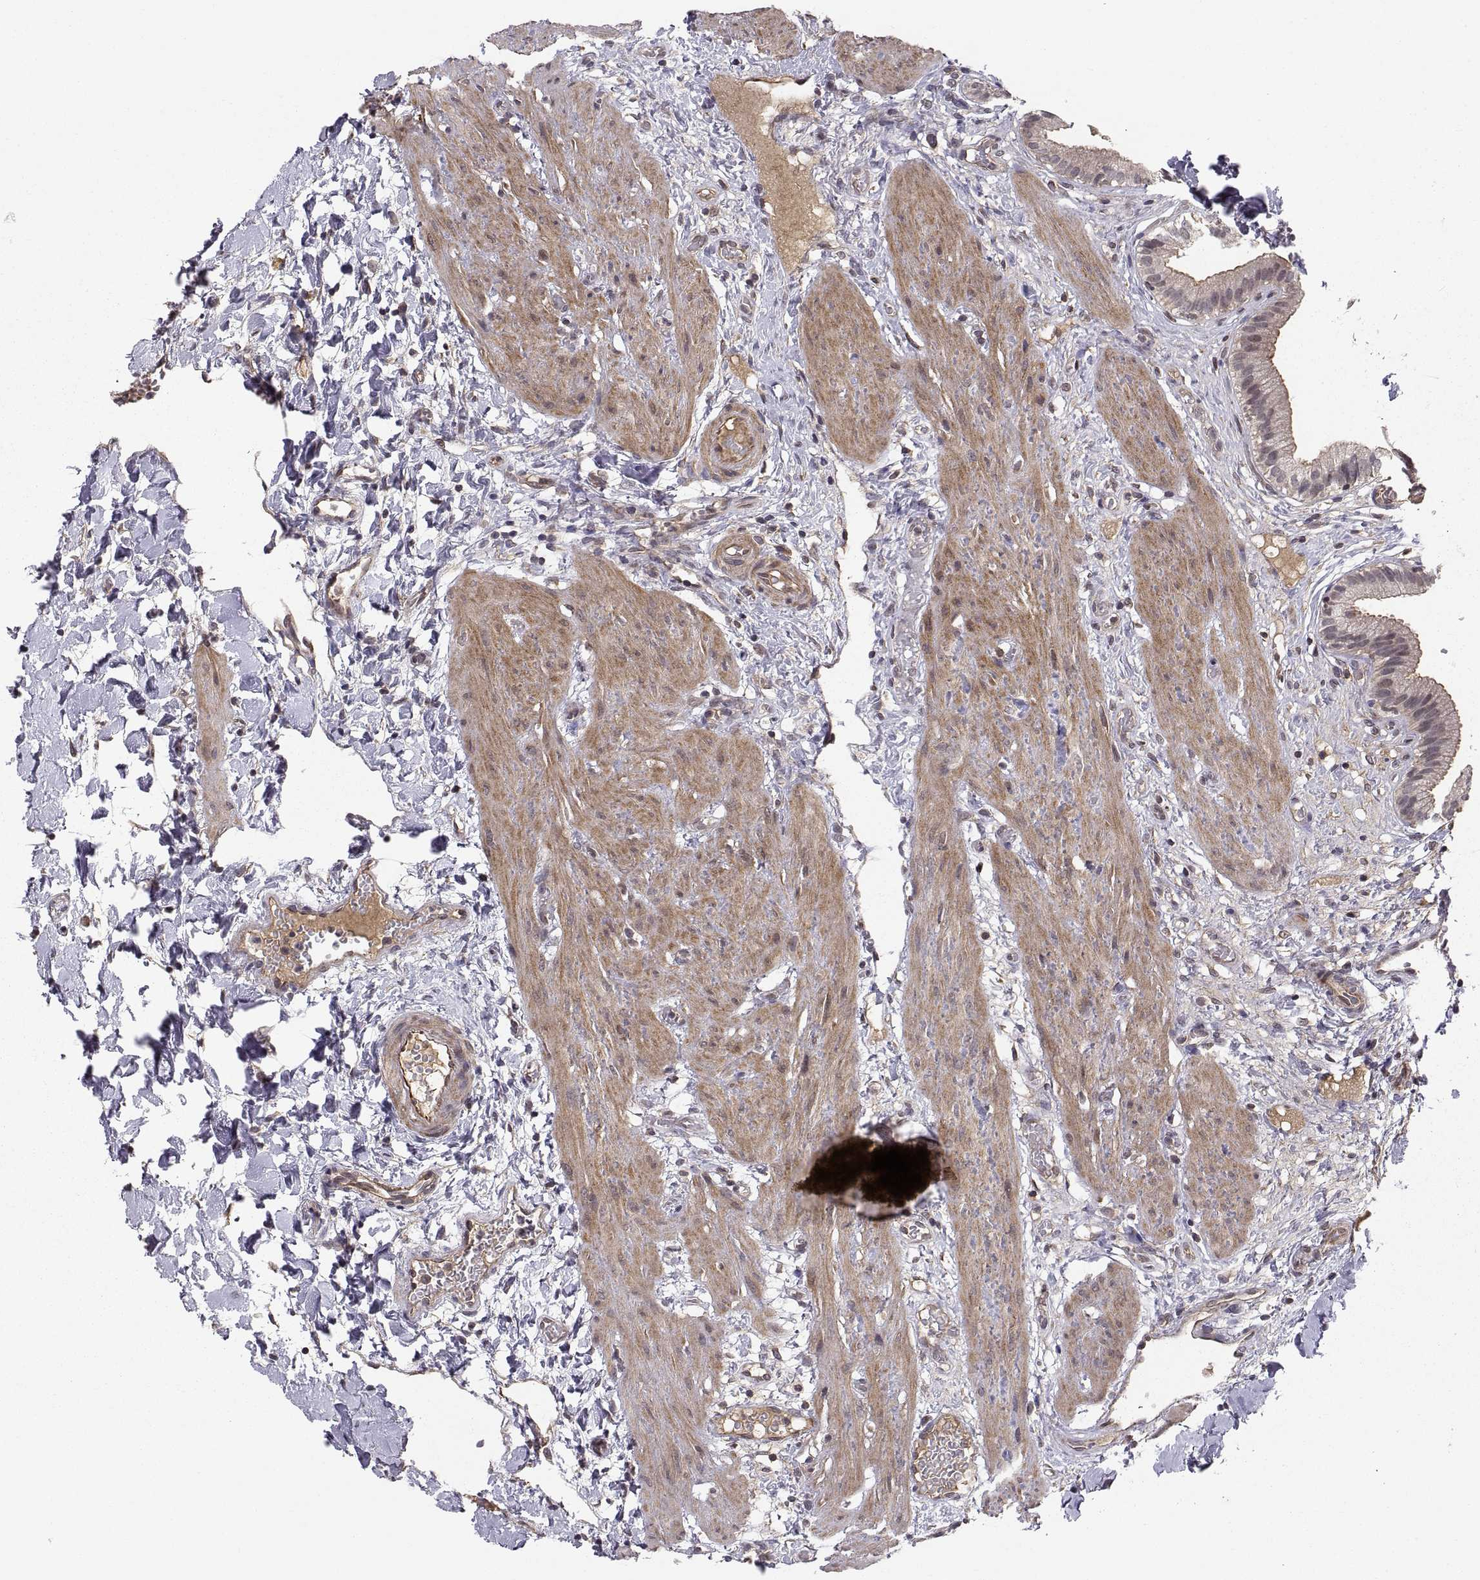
{"staining": {"intensity": "moderate", "quantity": "25%-75%", "location": "cytoplasmic/membranous"}, "tissue": "gallbladder", "cell_type": "Glandular cells", "image_type": "normal", "snomed": [{"axis": "morphology", "description": "Normal tissue, NOS"}, {"axis": "topography", "description": "Gallbladder"}], "caption": "Gallbladder stained for a protein shows moderate cytoplasmic/membranous positivity in glandular cells. (IHC, brightfield microscopy, high magnification).", "gene": "ABL2", "patient": {"sex": "female", "age": 24}}